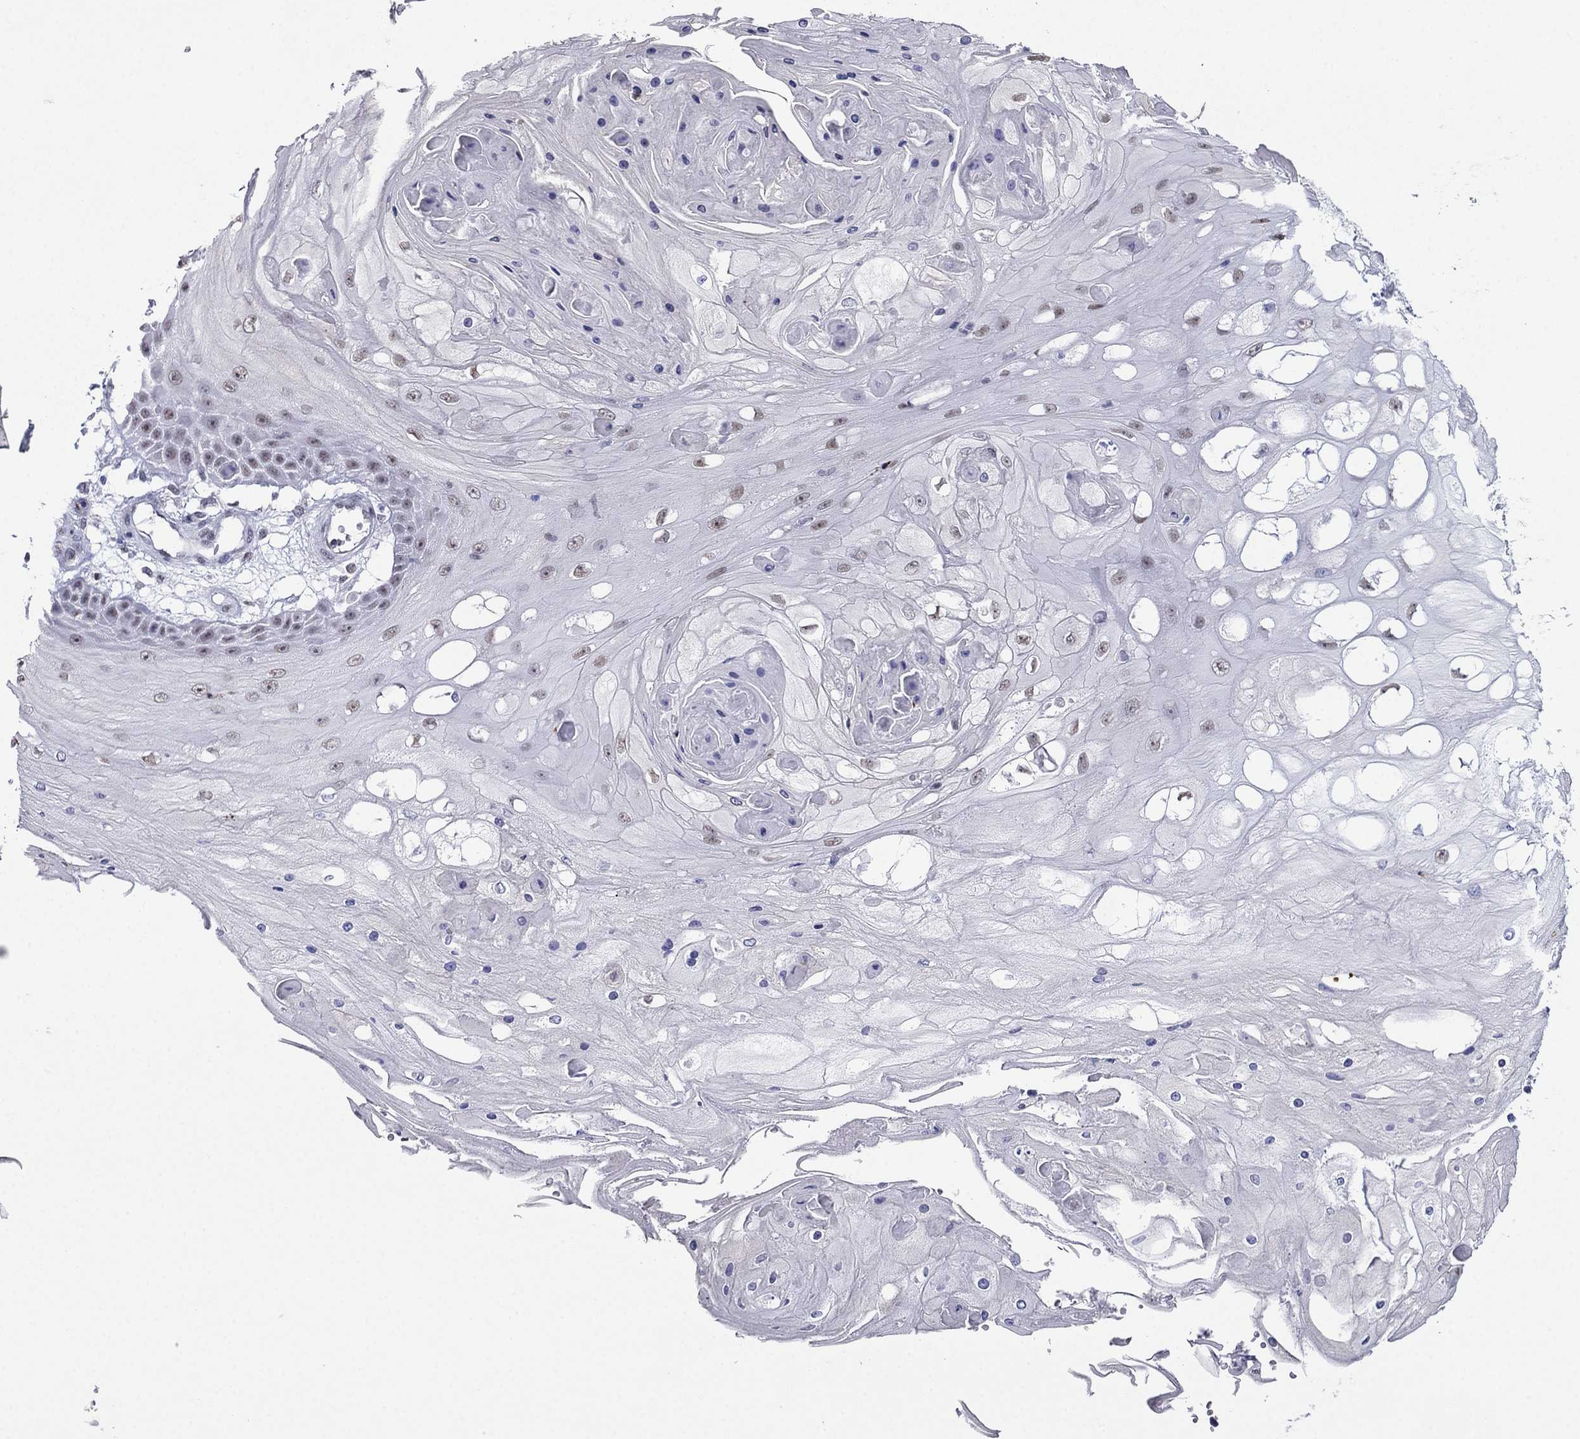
{"staining": {"intensity": "weak", "quantity": ">75%", "location": "nuclear"}, "tissue": "skin cancer", "cell_type": "Tumor cells", "image_type": "cancer", "snomed": [{"axis": "morphology", "description": "Squamous cell carcinoma, NOS"}, {"axis": "topography", "description": "Skin"}], "caption": "Immunohistochemistry (IHC) photomicrograph of human squamous cell carcinoma (skin) stained for a protein (brown), which exhibits low levels of weak nuclear positivity in about >75% of tumor cells.", "gene": "PPM1G", "patient": {"sex": "male", "age": 70}}